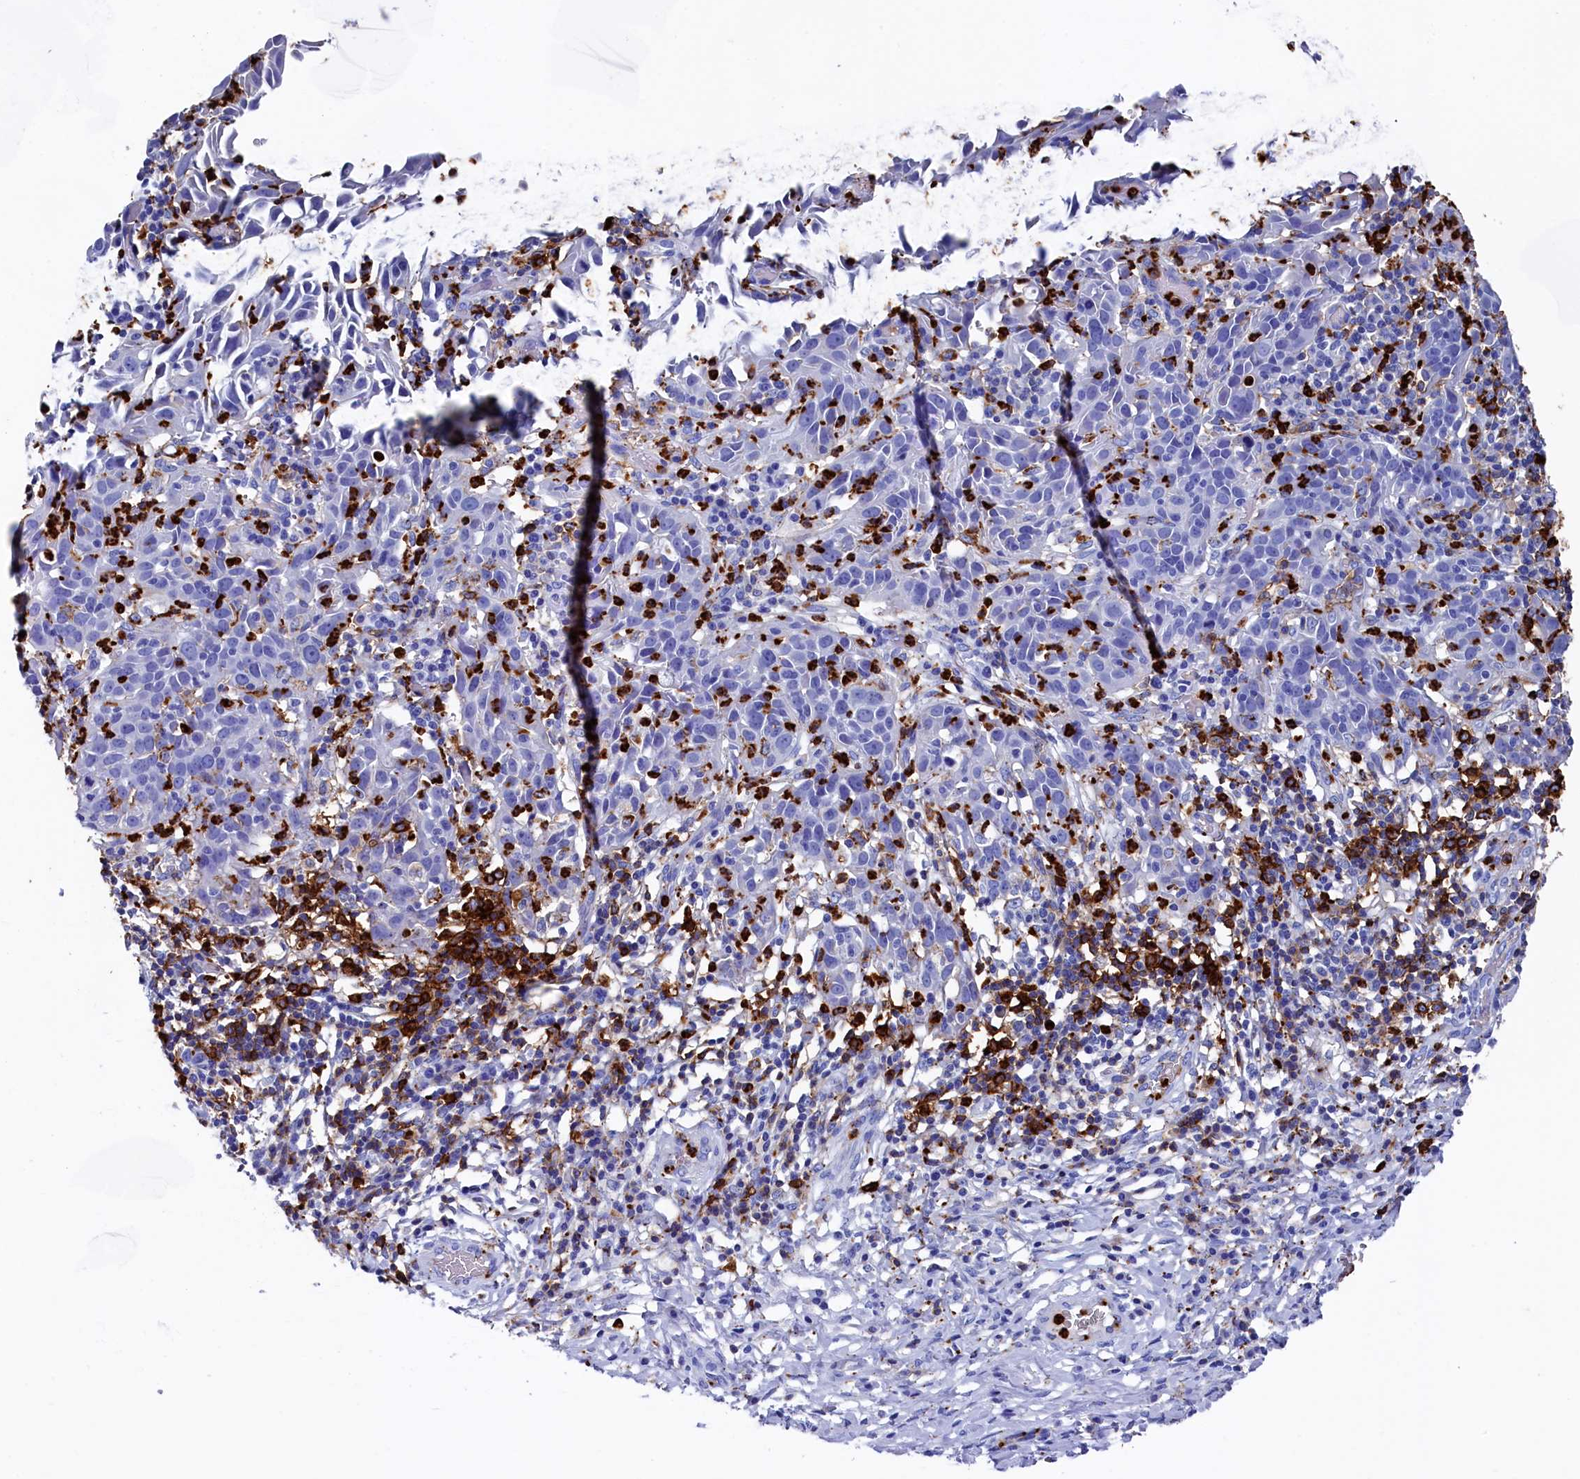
{"staining": {"intensity": "negative", "quantity": "none", "location": "none"}, "tissue": "cervical cancer", "cell_type": "Tumor cells", "image_type": "cancer", "snomed": [{"axis": "morphology", "description": "Squamous cell carcinoma, NOS"}, {"axis": "topography", "description": "Cervix"}], "caption": "IHC of human cervical cancer shows no staining in tumor cells.", "gene": "PLAC8", "patient": {"sex": "female", "age": 50}}